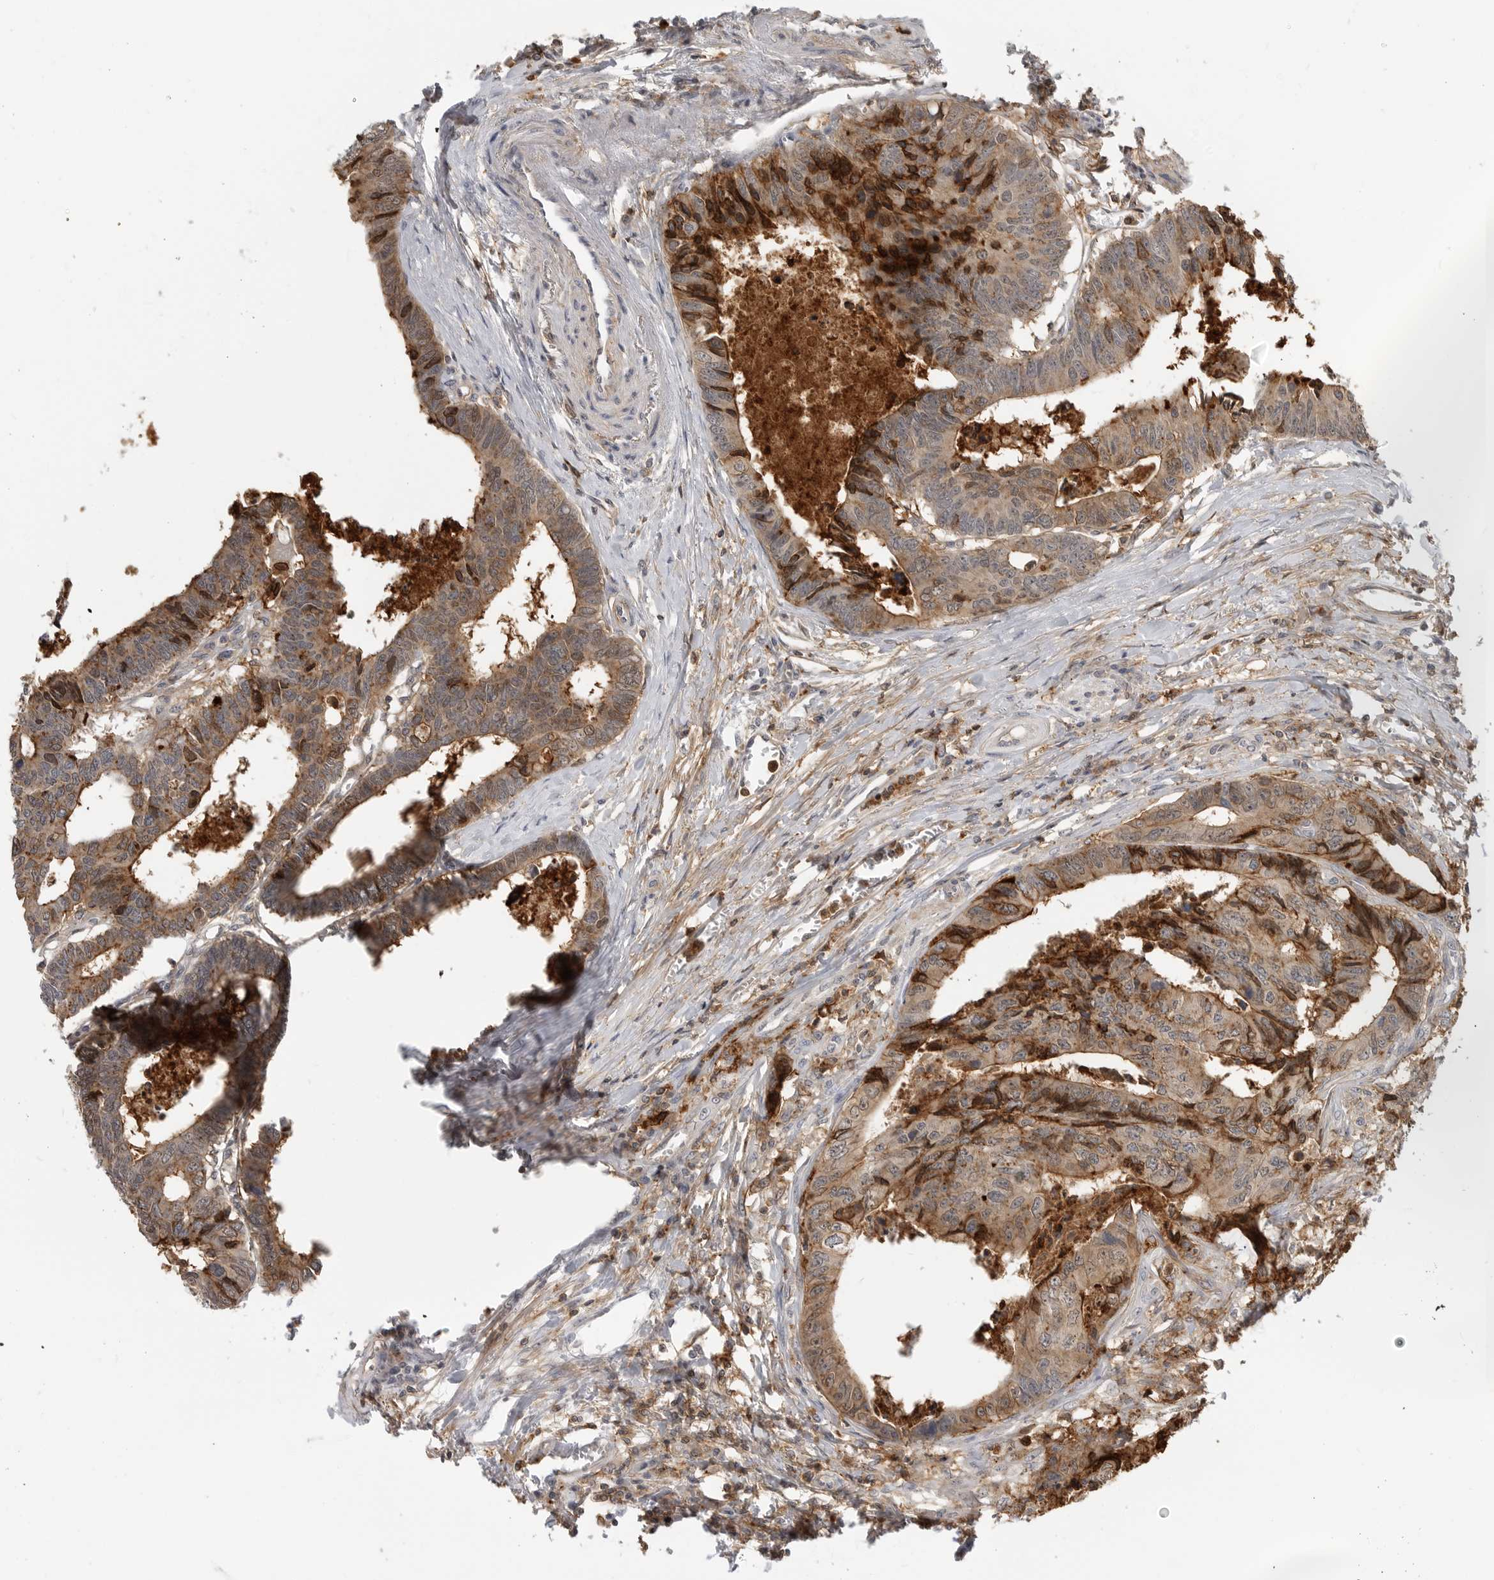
{"staining": {"intensity": "strong", "quantity": ">75%", "location": "cytoplasmic/membranous"}, "tissue": "colorectal cancer", "cell_type": "Tumor cells", "image_type": "cancer", "snomed": [{"axis": "morphology", "description": "Adenocarcinoma, NOS"}, {"axis": "topography", "description": "Rectum"}], "caption": "Protein expression by immunohistochemistry (IHC) displays strong cytoplasmic/membranous positivity in about >75% of tumor cells in colorectal adenocarcinoma.", "gene": "ANXA11", "patient": {"sex": "male", "age": 84}}